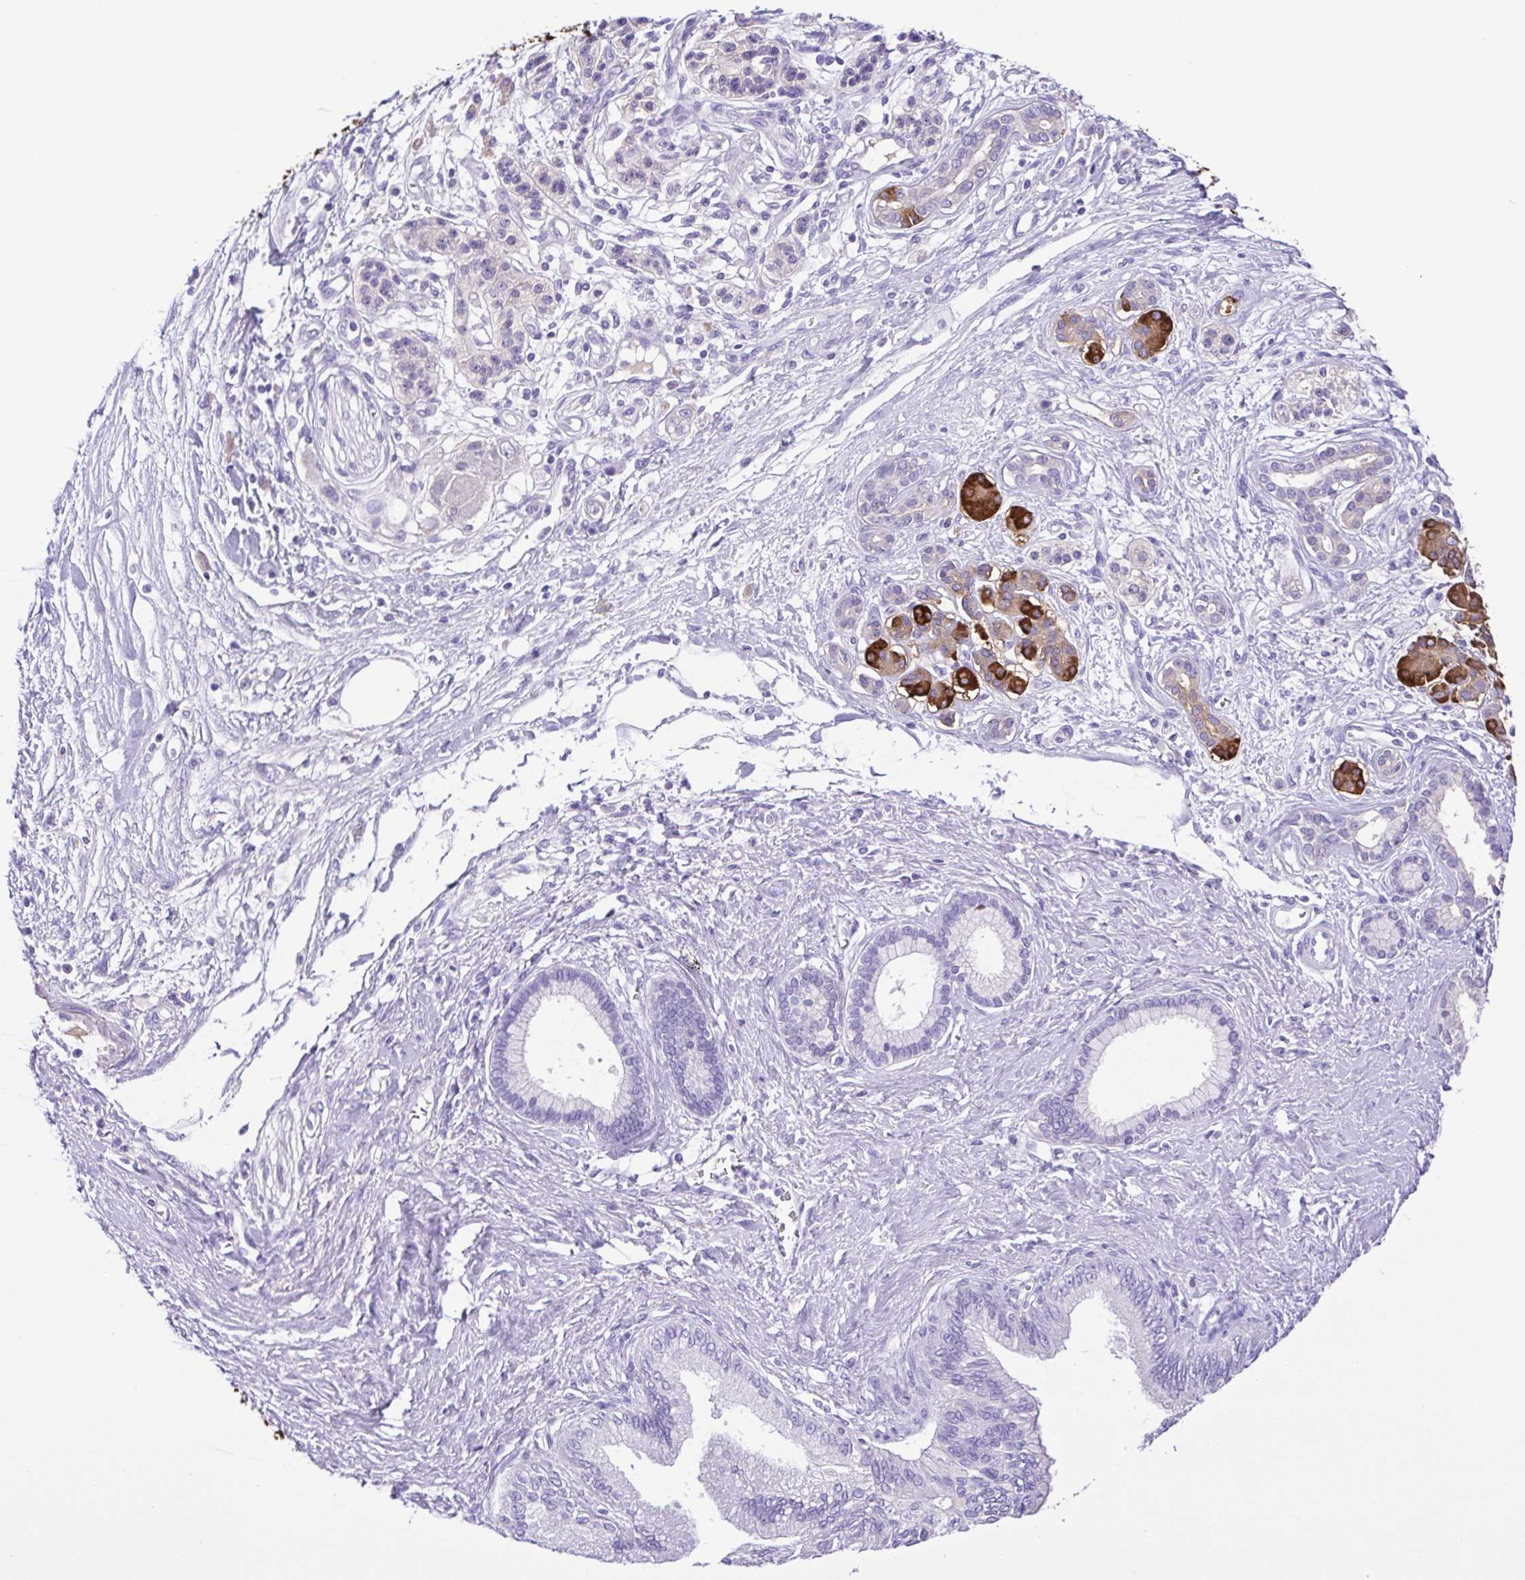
{"staining": {"intensity": "negative", "quantity": "none", "location": "none"}, "tissue": "pancreatic cancer", "cell_type": "Tumor cells", "image_type": "cancer", "snomed": [{"axis": "morphology", "description": "Adenocarcinoma, NOS"}, {"axis": "topography", "description": "Pancreas"}], "caption": "There is no significant positivity in tumor cells of pancreatic cancer. (Immunohistochemistry (ihc), brightfield microscopy, high magnification).", "gene": "ERP27", "patient": {"sex": "female", "age": 77}}